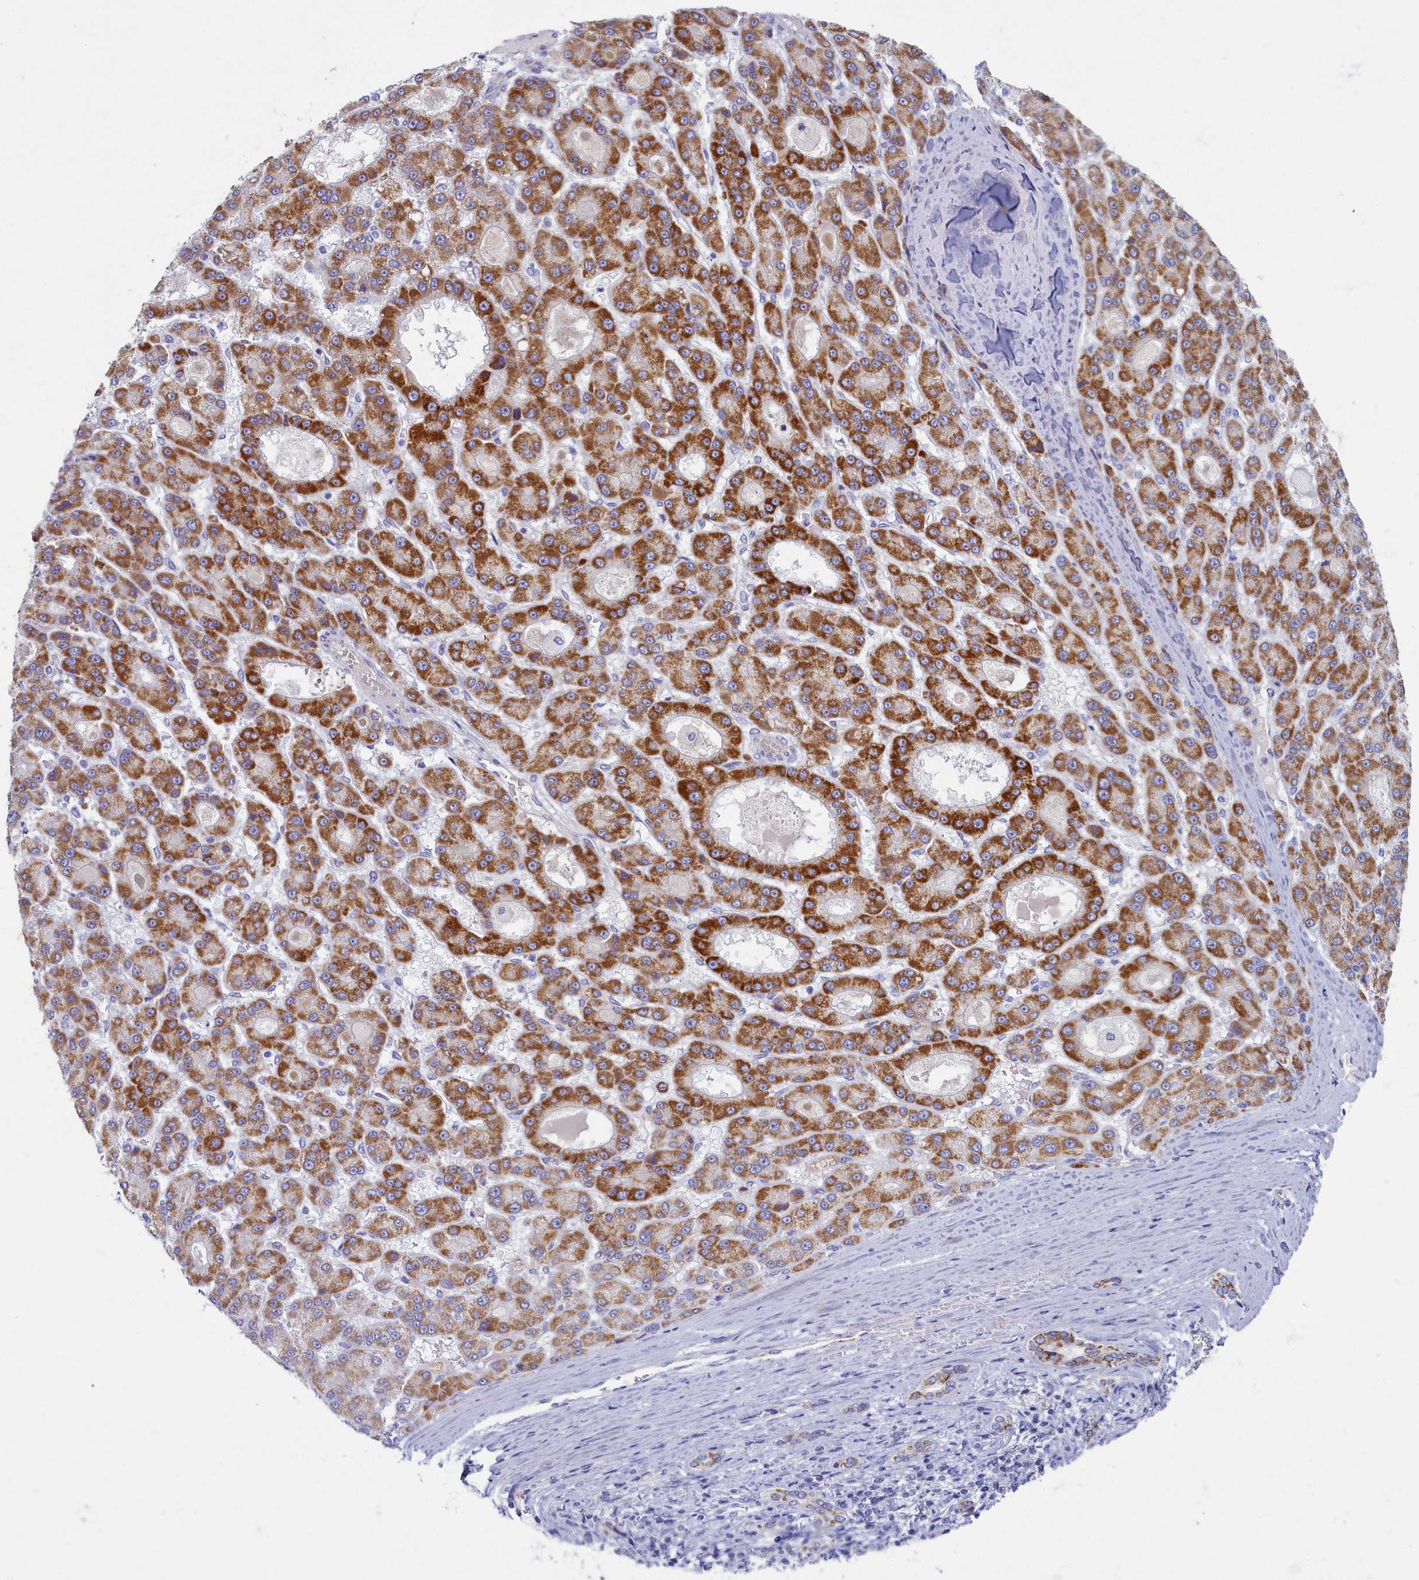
{"staining": {"intensity": "strong", "quantity": ">75%", "location": "cytoplasmic/membranous"}, "tissue": "liver cancer", "cell_type": "Tumor cells", "image_type": "cancer", "snomed": [{"axis": "morphology", "description": "Carcinoma, Hepatocellular, NOS"}, {"axis": "topography", "description": "Liver"}], "caption": "An IHC histopathology image of tumor tissue is shown. Protein staining in brown labels strong cytoplasmic/membranous positivity in liver cancer within tumor cells.", "gene": "OCIAD2", "patient": {"sex": "male", "age": 70}}